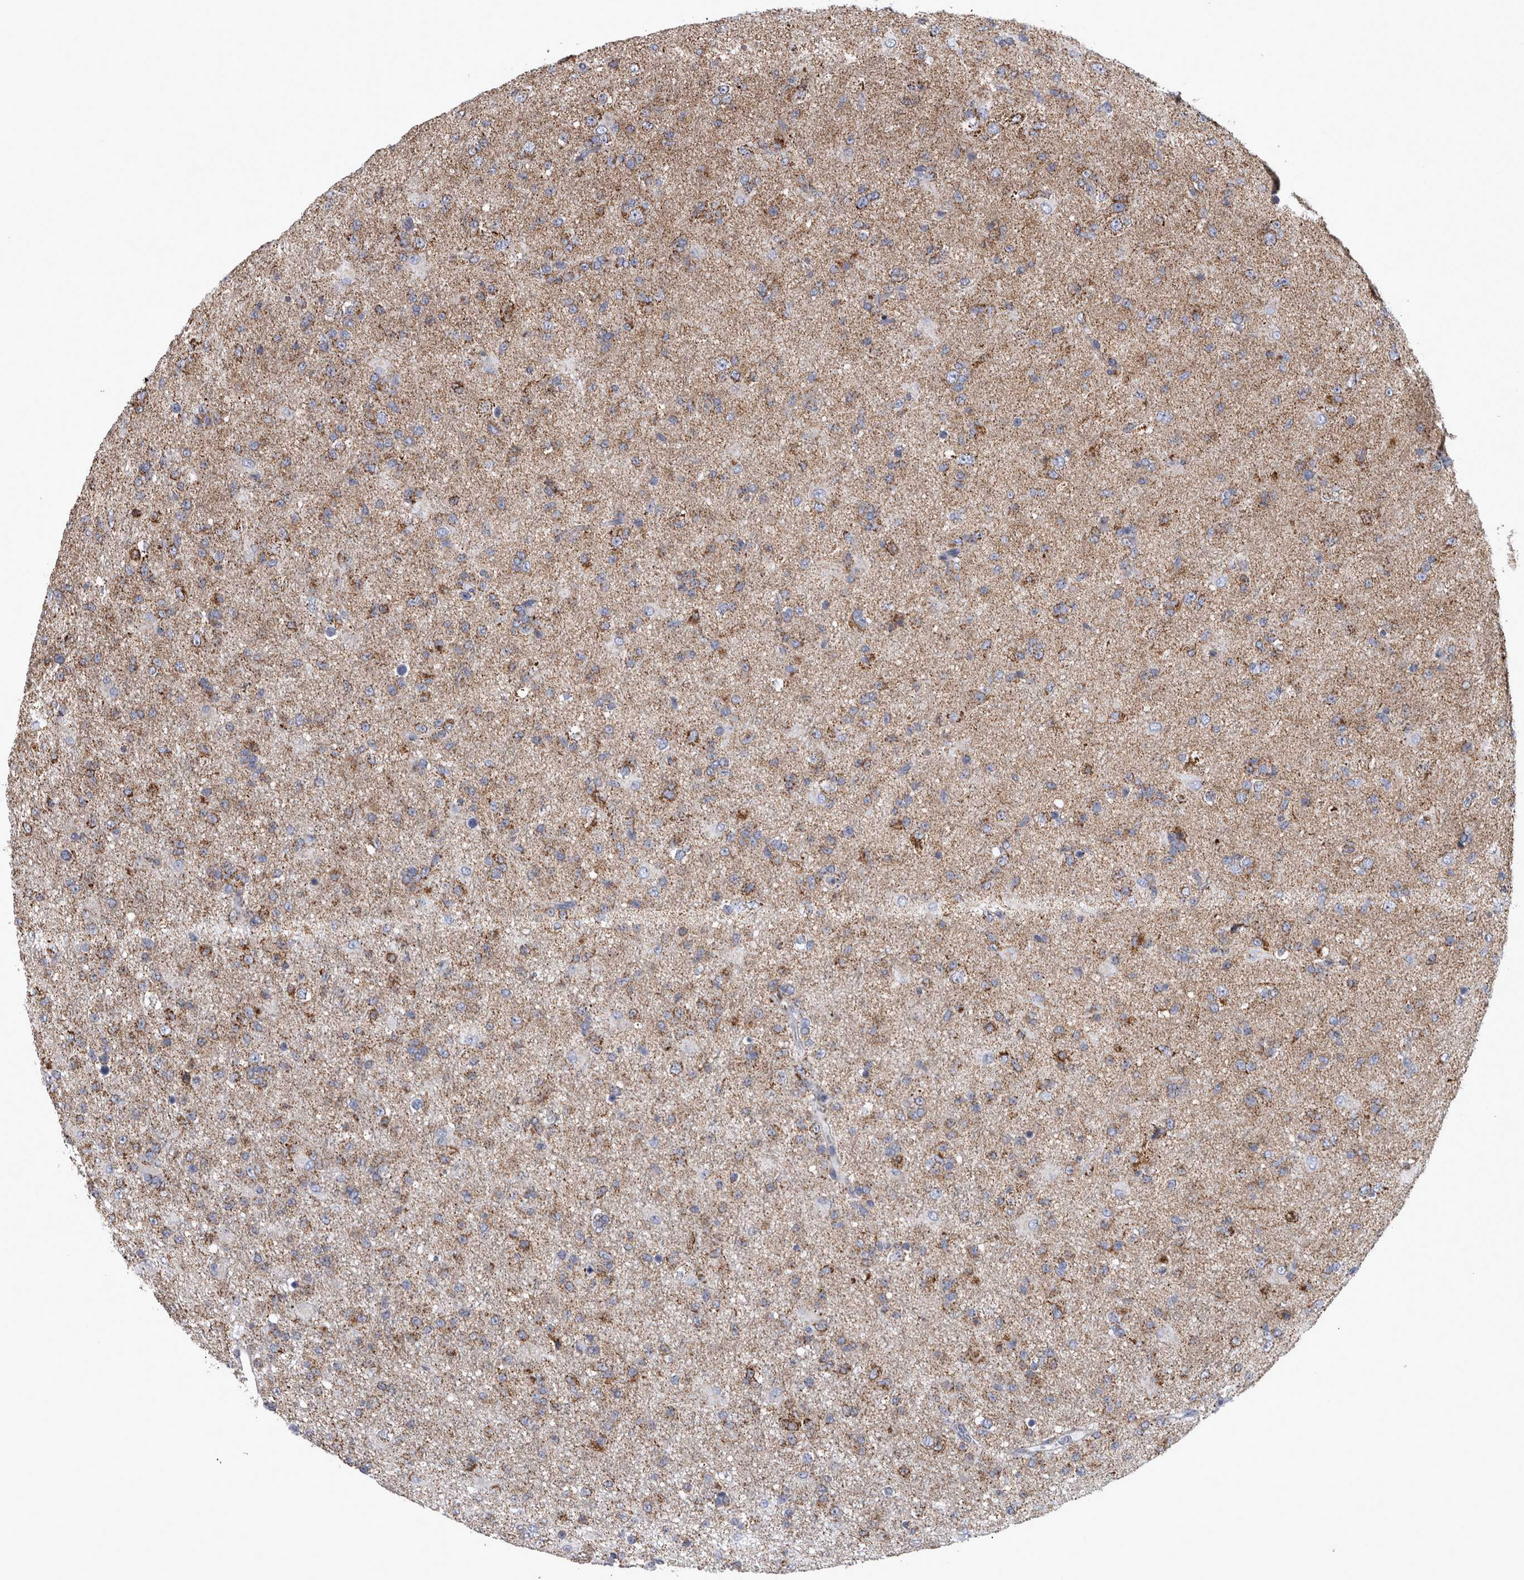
{"staining": {"intensity": "weak", "quantity": ">75%", "location": "cytoplasmic/membranous"}, "tissue": "glioma", "cell_type": "Tumor cells", "image_type": "cancer", "snomed": [{"axis": "morphology", "description": "Glioma, malignant, Low grade"}, {"axis": "topography", "description": "Brain"}], "caption": "A histopathology image of human glioma stained for a protein exhibits weak cytoplasmic/membranous brown staining in tumor cells.", "gene": "MDH2", "patient": {"sex": "male", "age": 65}}